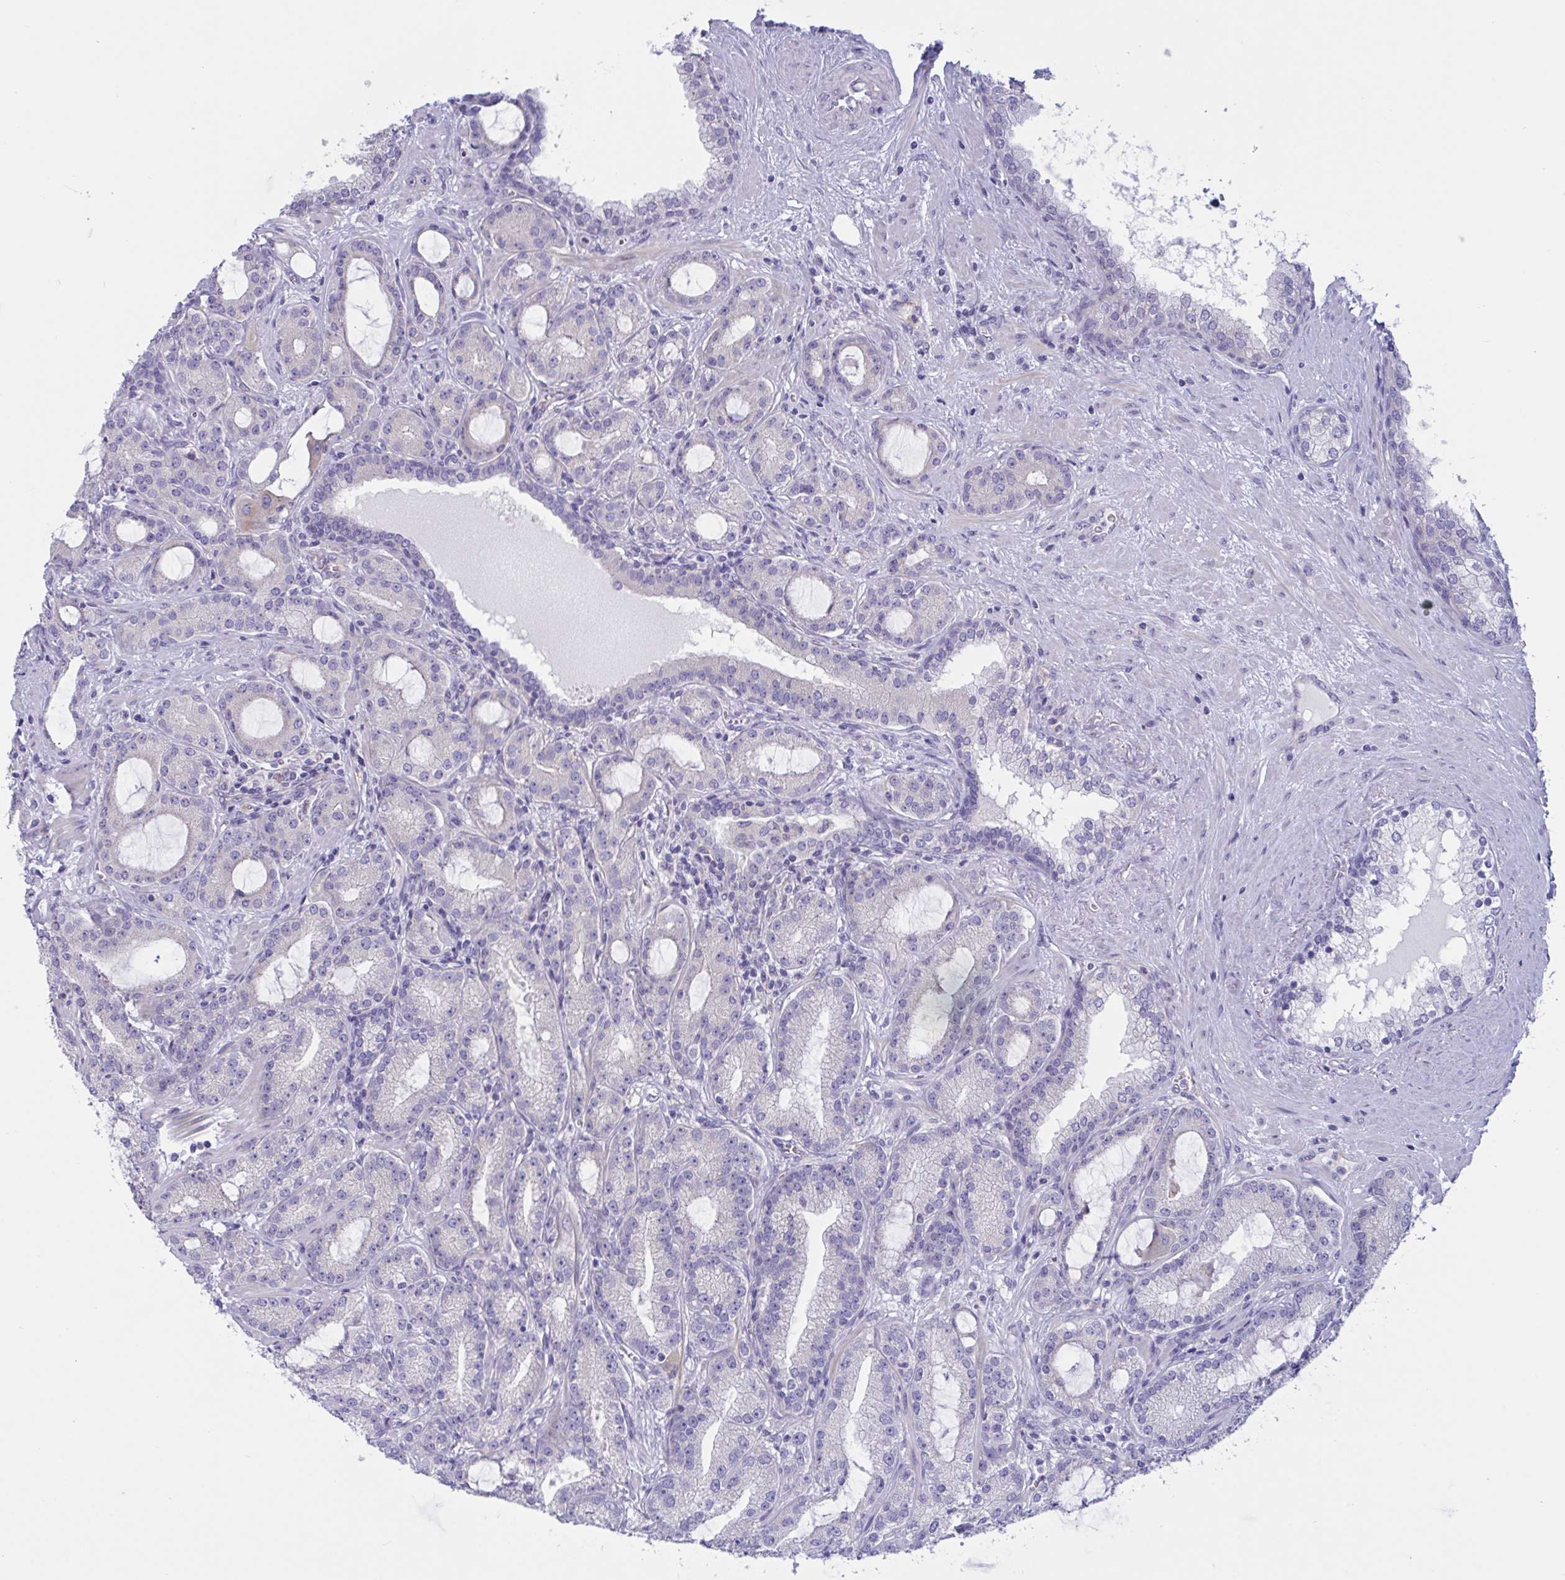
{"staining": {"intensity": "negative", "quantity": "none", "location": "none"}, "tissue": "prostate cancer", "cell_type": "Tumor cells", "image_type": "cancer", "snomed": [{"axis": "morphology", "description": "Adenocarcinoma, High grade"}, {"axis": "topography", "description": "Prostate"}], "caption": "Immunohistochemical staining of human prostate cancer shows no significant positivity in tumor cells.", "gene": "OXLD1", "patient": {"sex": "male", "age": 65}}